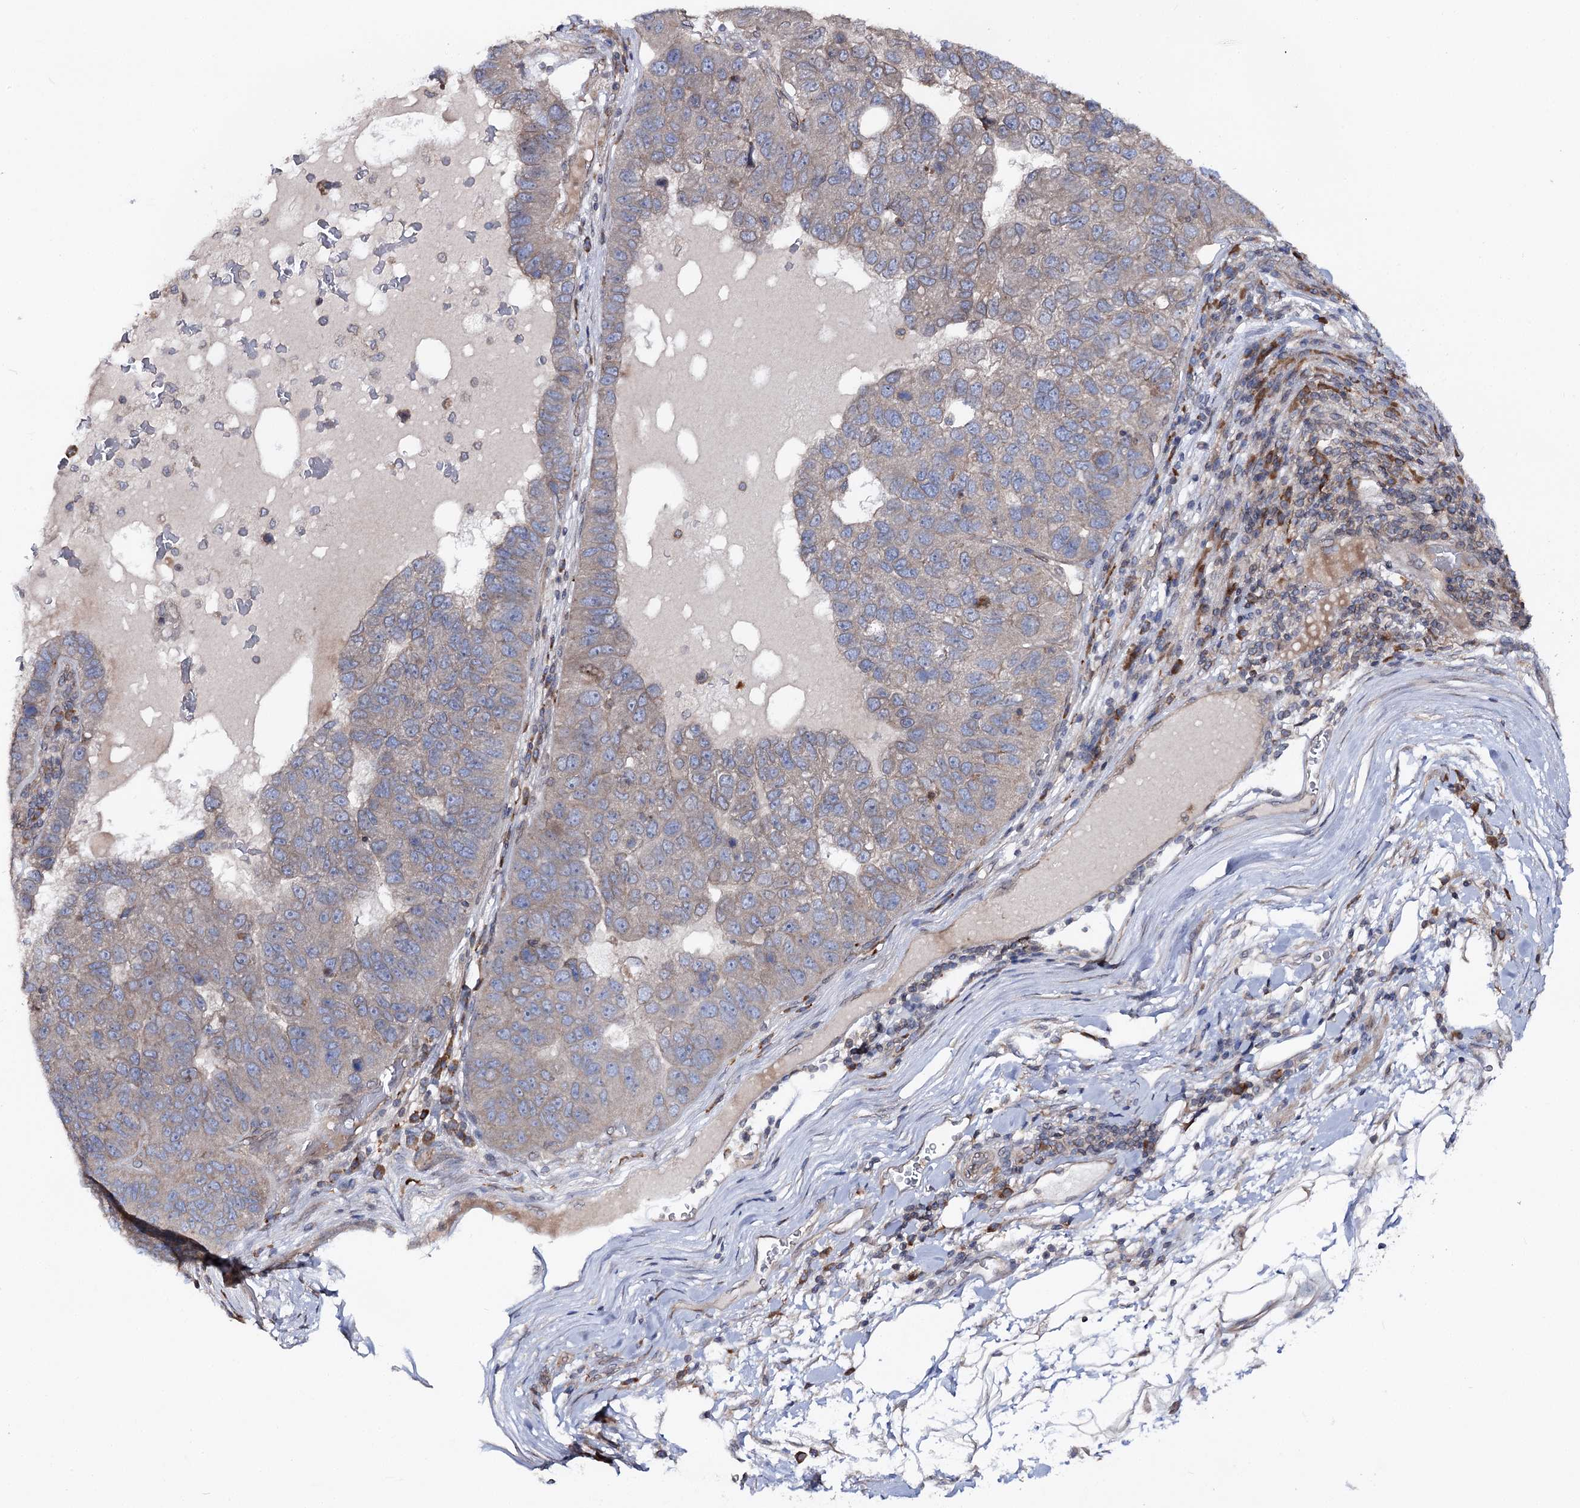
{"staining": {"intensity": "weak", "quantity": "<25%", "location": "cytoplasmic/membranous"}, "tissue": "pancreatic cancer", "cell_type": "Tumor cells", "image_type": "cancer", "snomed": [{"axis": "morphology", "description": "Adenocarcinoma, NOS"}, {"axis": "topography", "description": "Pancreas"}], "caption": "Immunohistochemistry (IHC) of human adenocarcinoma (pancreatic) reveals no positivity in tumor cells. (DAB immunohistochemistry (IHC) with hematoxylin counter stain).", "gene": "FGFR1OP2", "patient": {"sex": "female", "age": 61}}